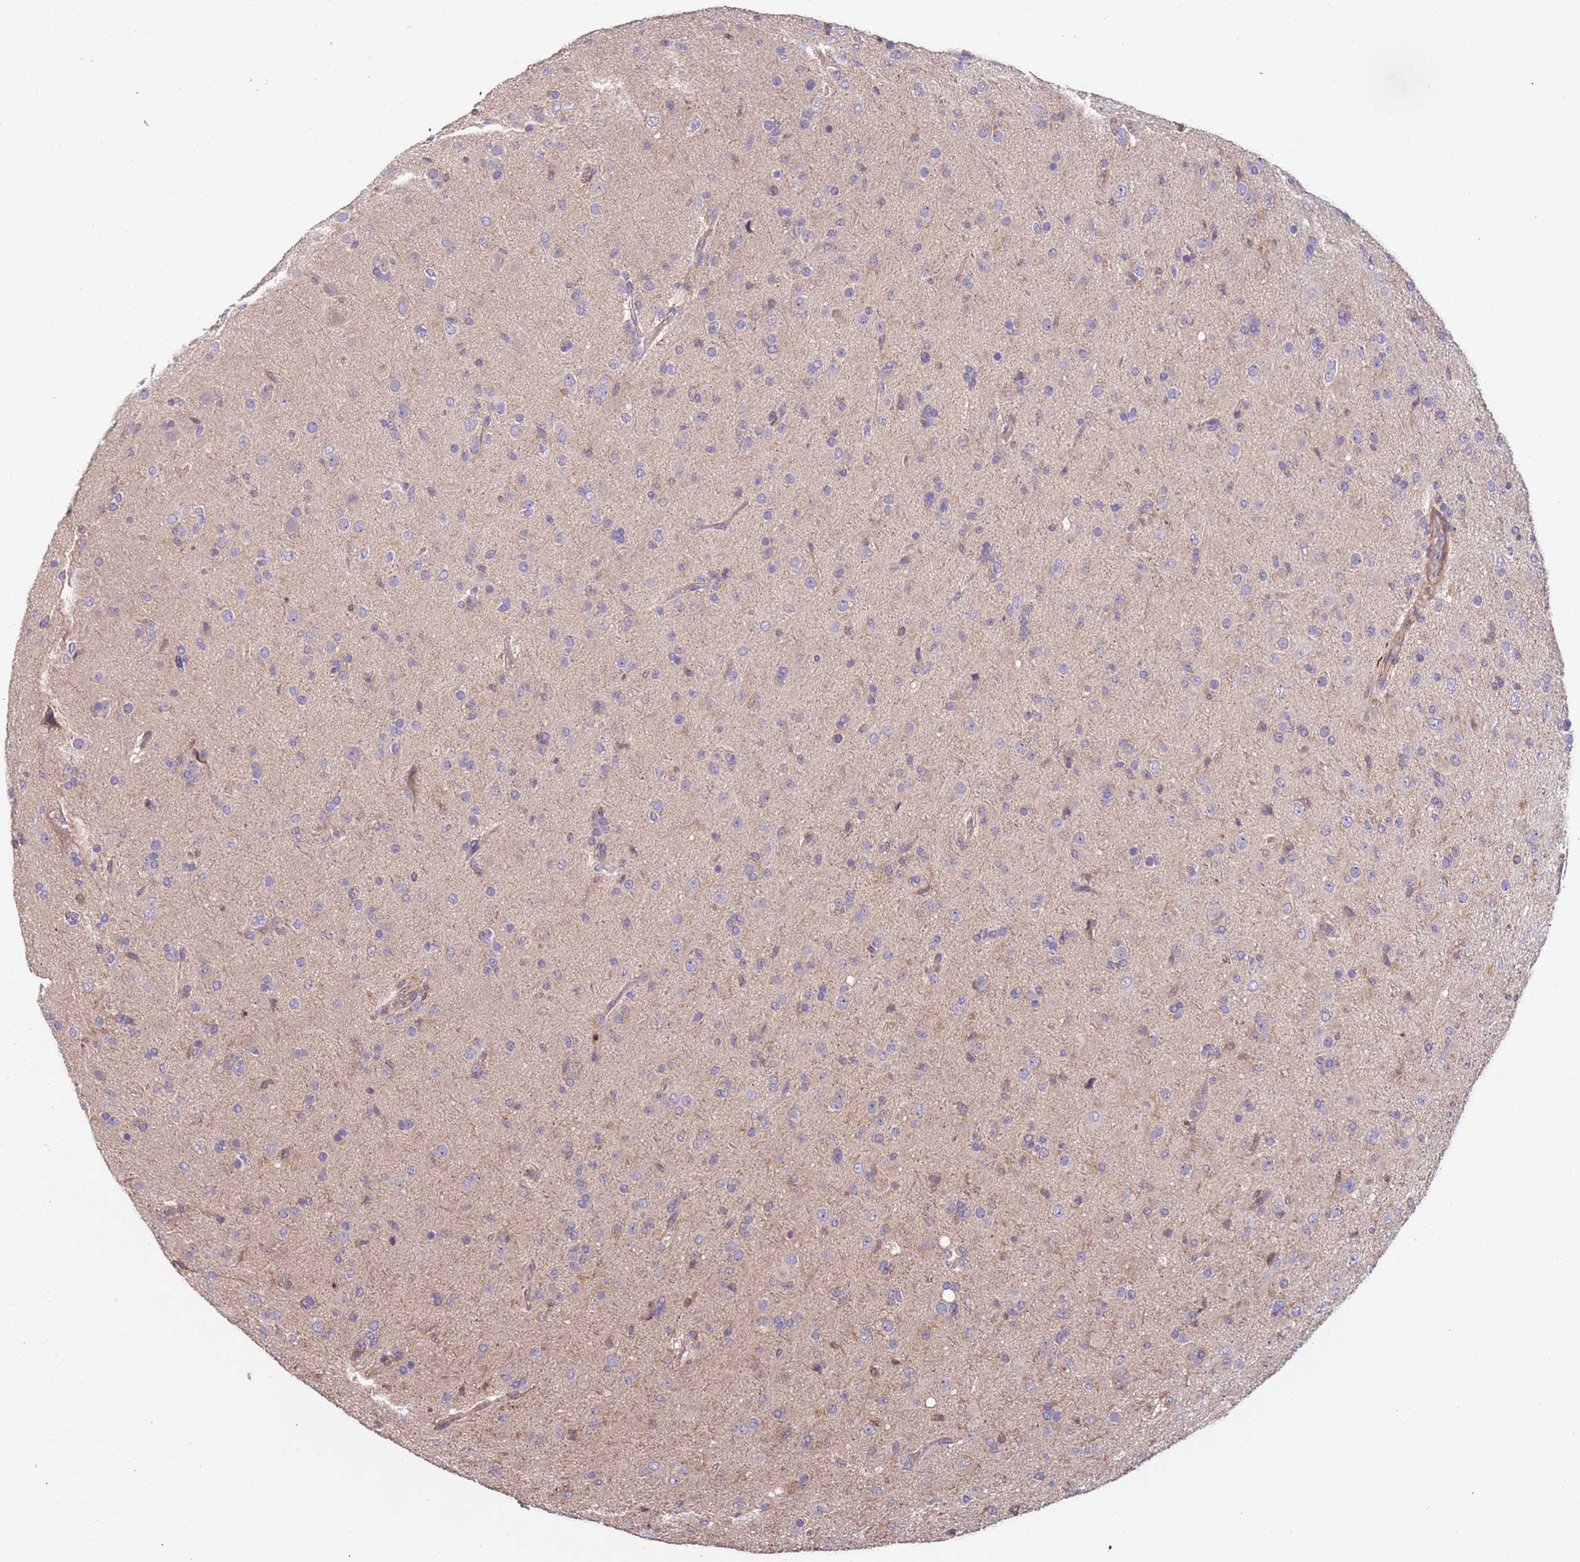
{"staining": {"intensity": "negative", "quantity": "none", "location": "none"}, "tissue": "glioma", "cell_type": "Tumor cells", "image_type": "cancer", "snomed": [{"axis": "morphology", "description": "Glioma, malignant, Low grade"}, {"axis": "topography", "description": "Brain"}], "caption": "Tumor cells show no significant expression in low-grade glioma (malignant).", "gene": "SYT4", "patient": {"sex": "male", "age": 65}}